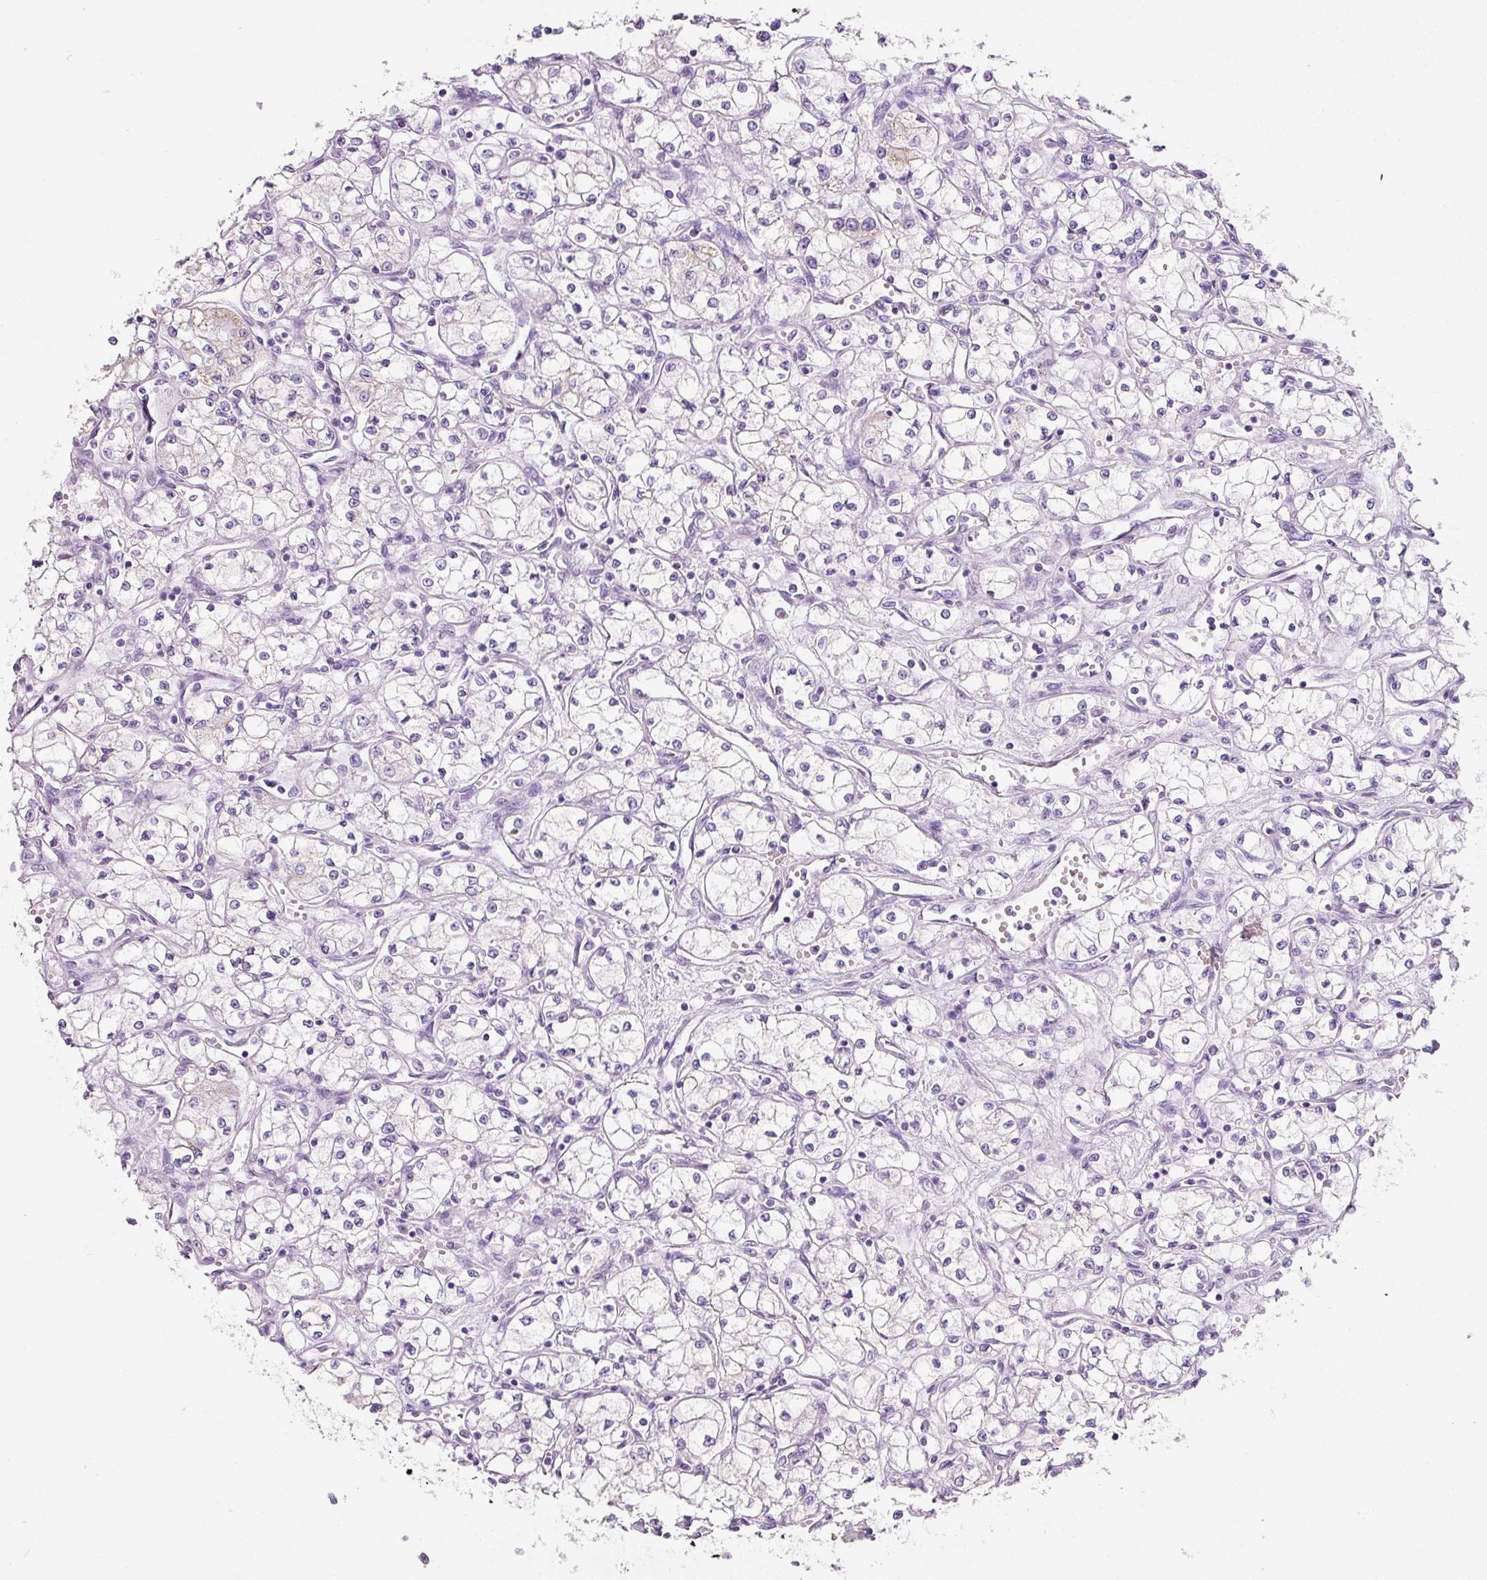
{"staining": {"intensity": "negative", "quantity": "none", "location": "none"}, "tissue": "renal cancer", "cell_type": "Tumor cells", "image_type": "cancer", "snomed": [{"axis": "morphology", "description": "Normal tissue, NOS"}, {"axis": "morphology", "description": "Adenocarcinoma, NOS"}, {"axis": "topography", "description": "Kidney"}], "caption": "Protein analysis of renal cancer (adenocarcinoma) exhibits no significant positivity in tumor cells. (IHC, brightfield microscopy, high magnification).", "gene": "DNM1", "patient": {"sex": "male", "age": 59}}